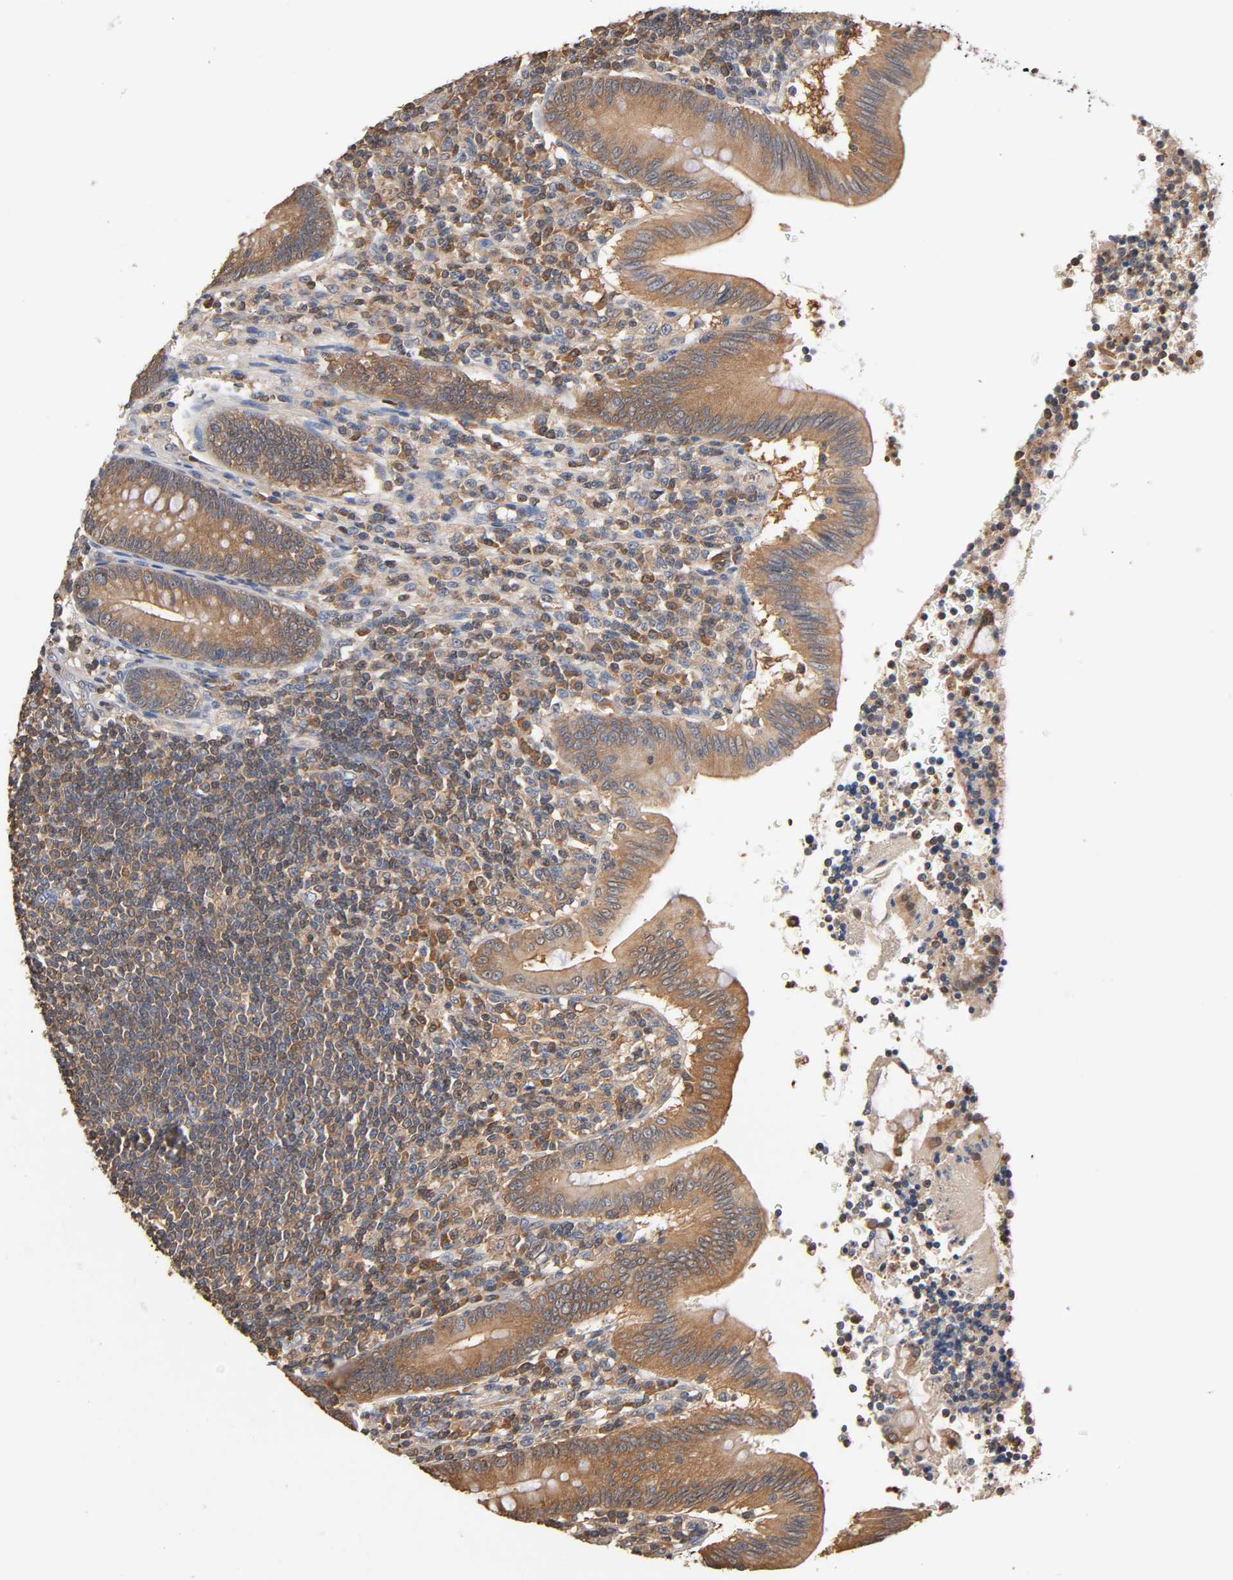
{"staining": {"intensity": "moderate", "quantity": ">75%", "location": "cytoplasmic/membranous"}, "tissue": "appendix", "cell_type": "Glandular cells", "image_type": "normal", "snomed": [{"axis": "morphology", "description": "Normal tissue, NOS"}, {"axis": "morphology", "description": "Inflammation, NOS"}, {"axis": "topography", "description": "Appendix"}], "caption": "Approximately >75% of glandular cells in benign appendix display moderate cytoplasmic/membranous protein staining as visualized by brown immunohistochemical staining.", "gene": "ALDOA", "patient": {"sex": "male", "age": 46}}